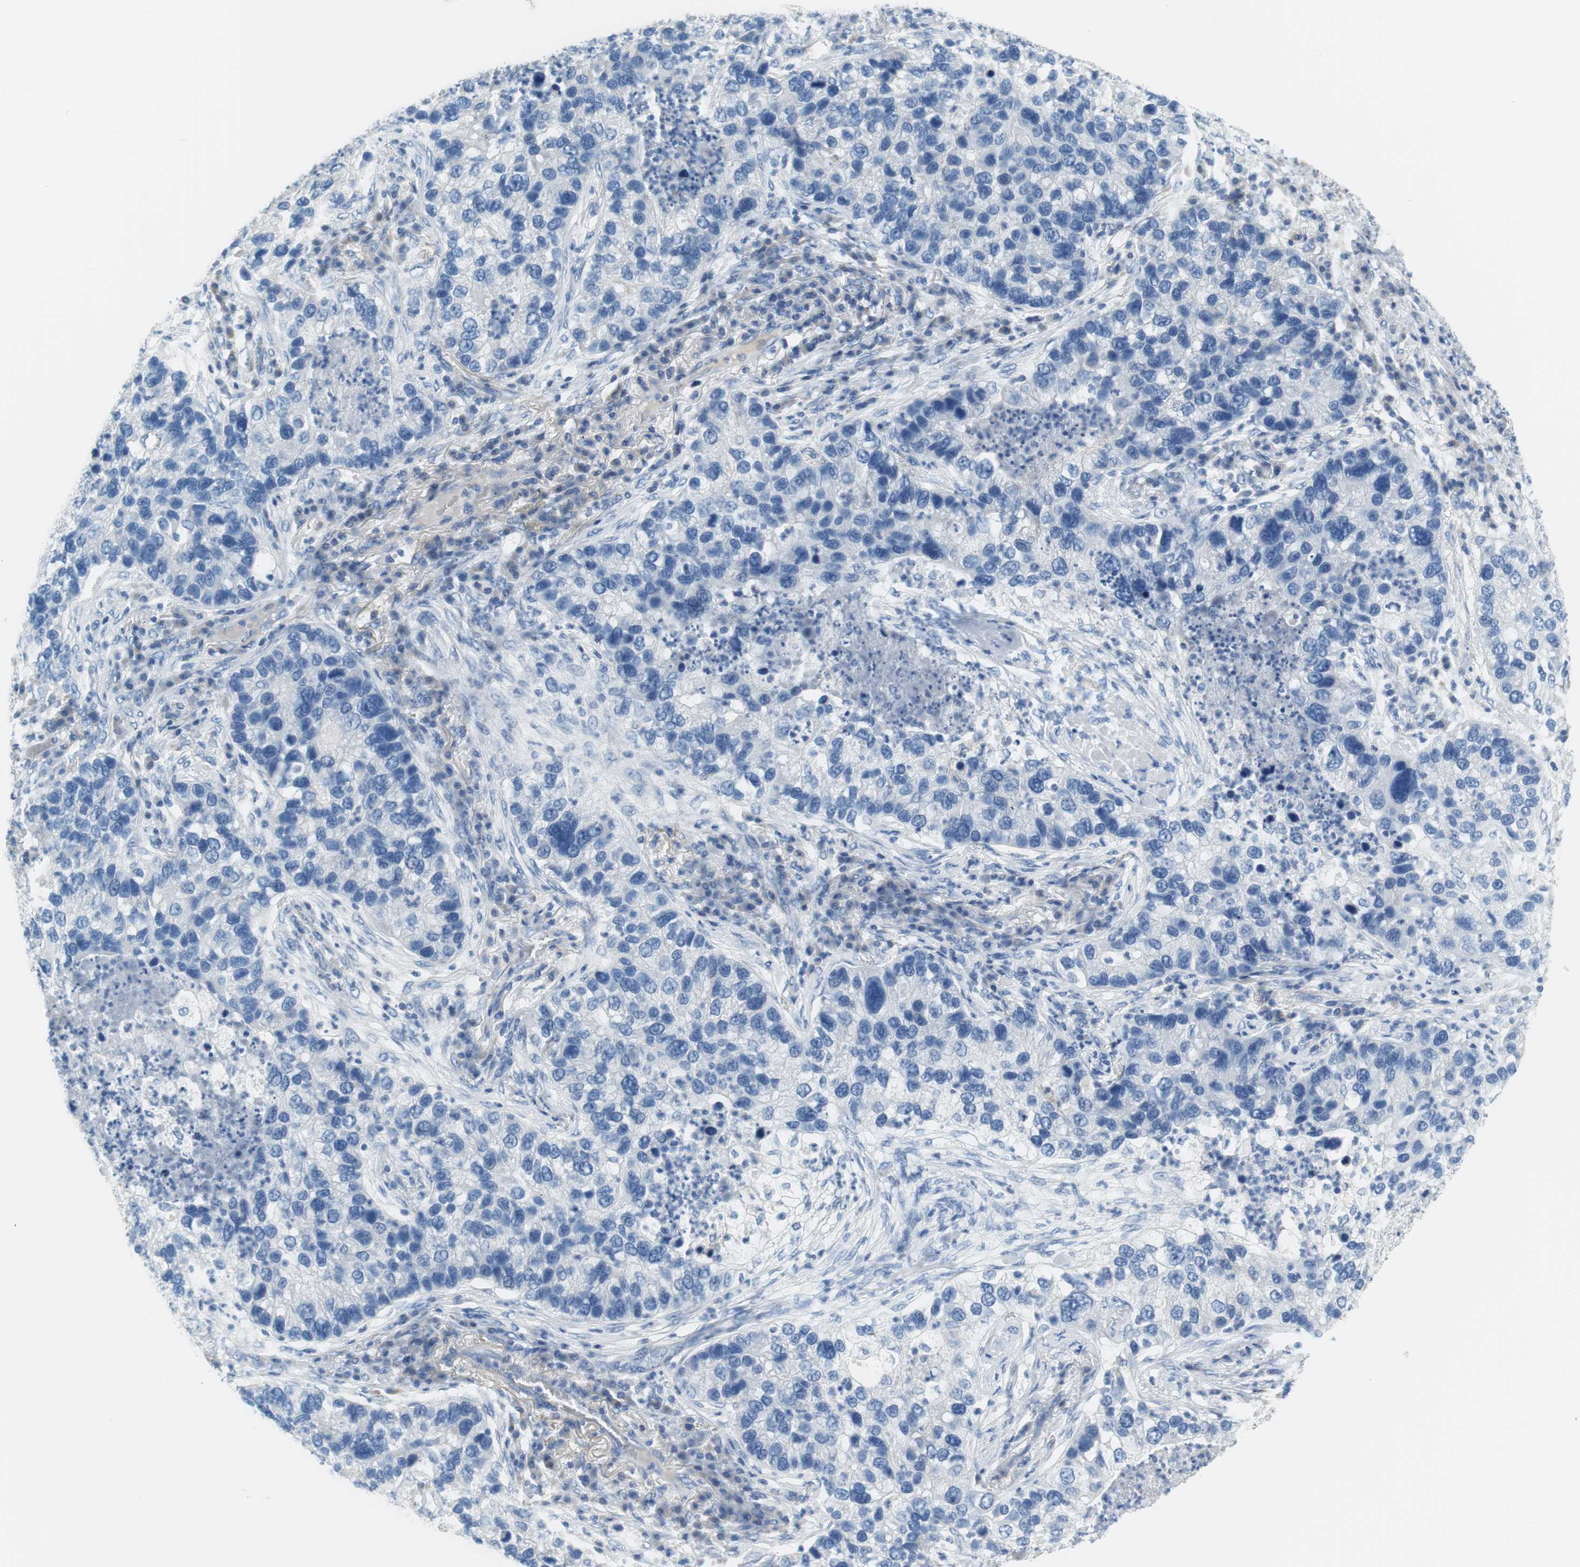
{"staining": {"intensity": "negative", "quantity": "none", "location": "none"}, "tissue": "lung cancer", "cell_type": "Tumor cells", "image_type": "cancer", "snomed": [{"axis": "morphology", "description": "Normal tissue, NOS"}, {"axis": "morphology", "description": "Adenocarcinoma, NOS"}, {"axis": "topography", "description": "Bronchus"}, {"axis": "topography", "description": "Lung"}], "caption": "This micrograph is of lung adenocarcinoma stained with IHC to label a protein in brown with the nuclei are counter-stained blue. There is no positivity in tumor cells.", "gene": "MYH1", "patient": {"sex": "male", "age": 54}}